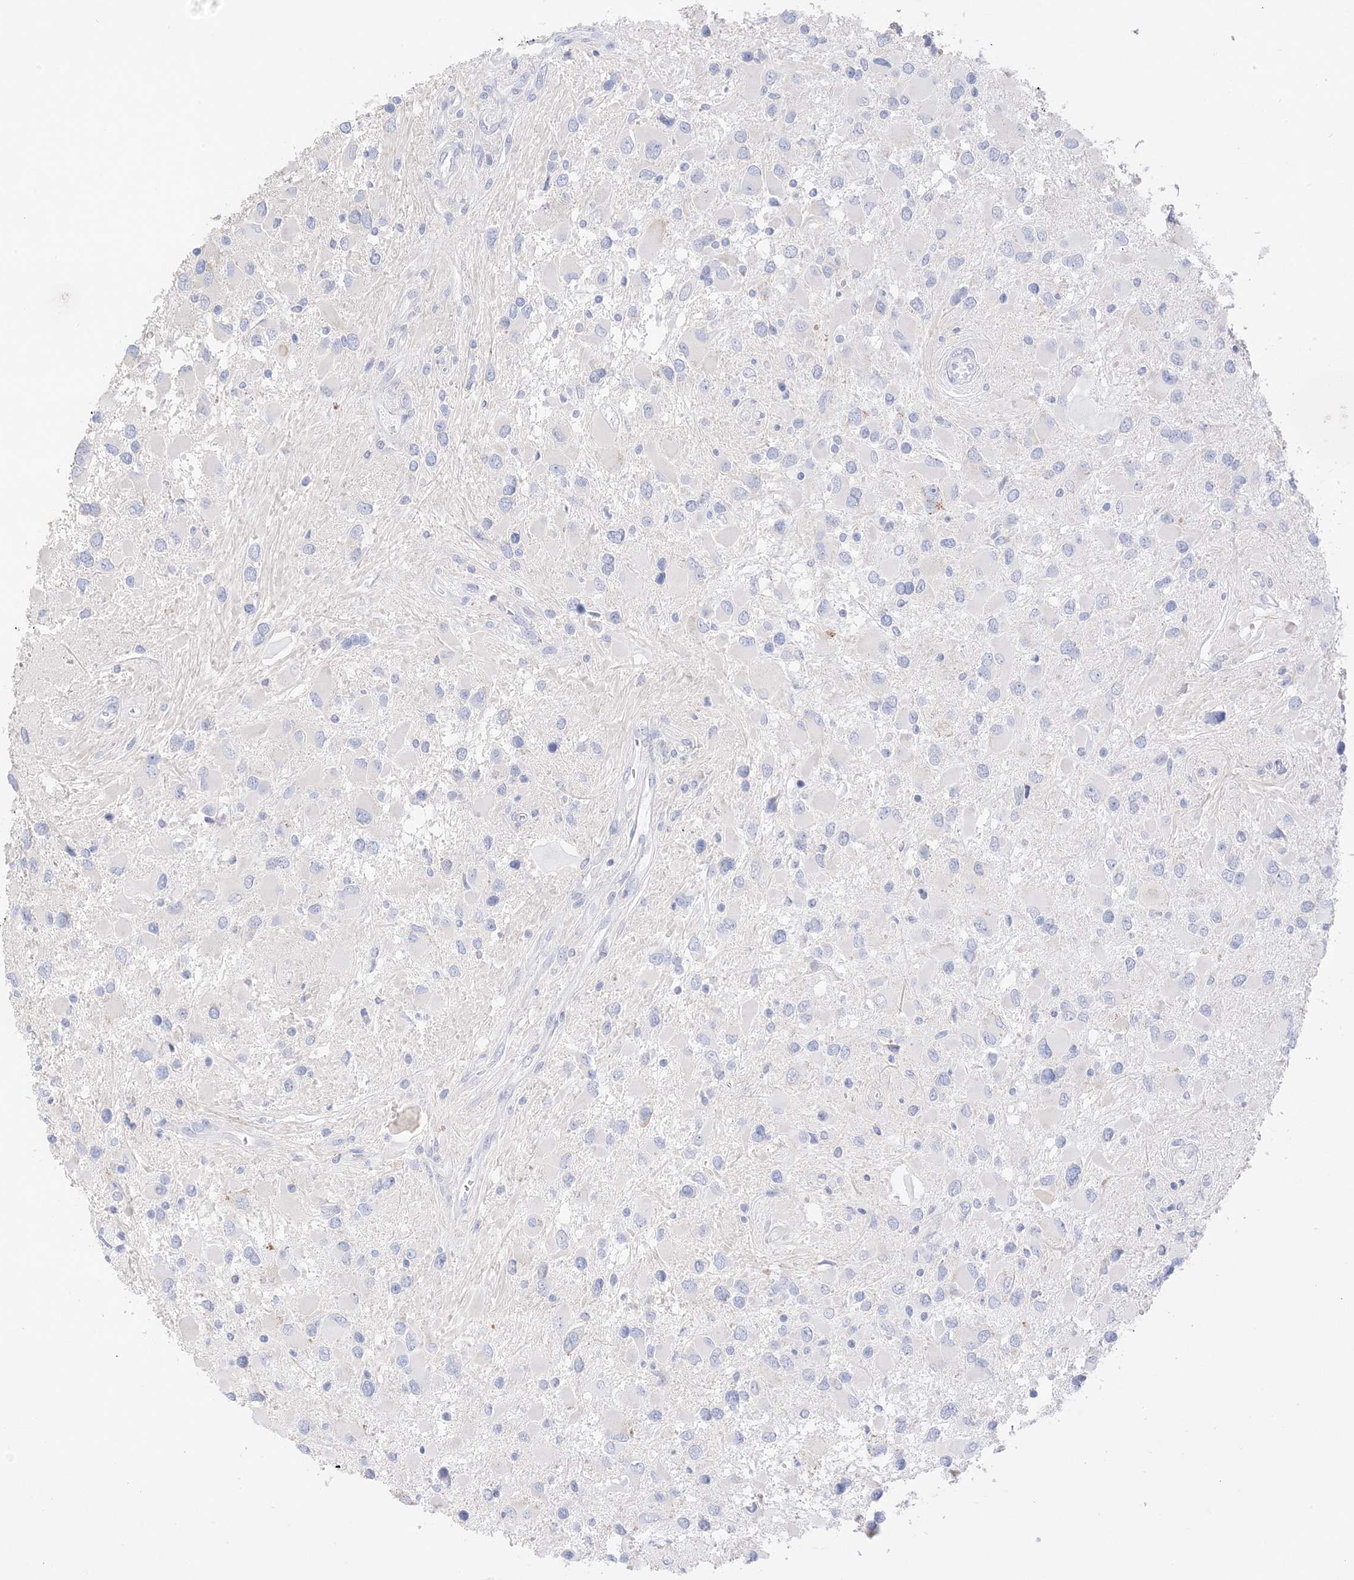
{"staining": {"intensity": "negative", "quantity": "none", "location": "none"}, "tissue": "glioma", "cell_type": "Tumor cells", "image_type": "cancer", "snomed": [{"axis": "morphology", "description": "Glioma, malignant, High grade"}, {"axis": "topography", "description": "Brain"}], "caption": "The IHC micrograph has no significant staining in tumor cells of glioma tissue.", "gene": "MUC17", "patient": {"sex": "male", "age": 53}}